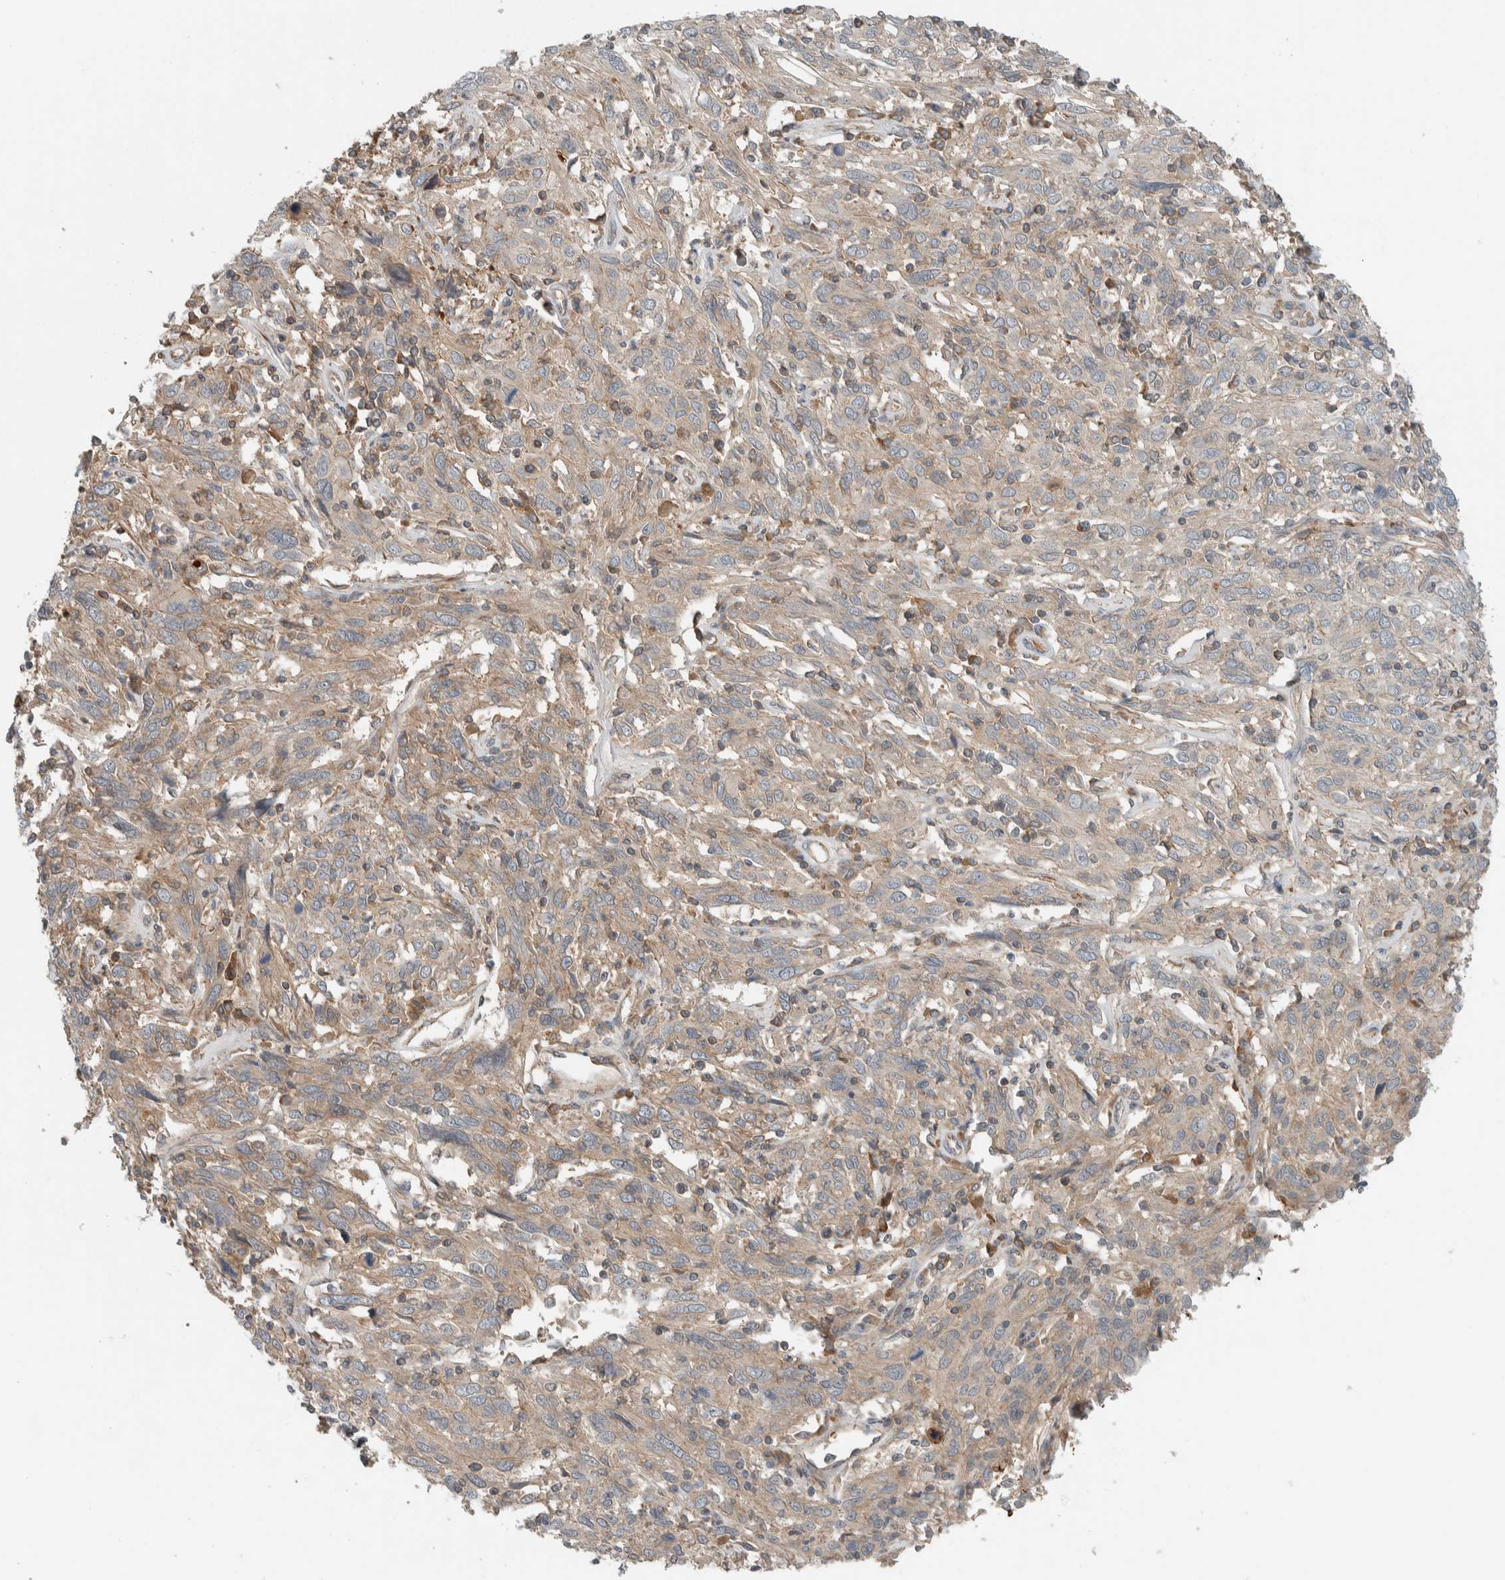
{"staining": {"intensity": "weak", "quantity": "25%-75%", "location": "cytoplasmic/membranous"}, "tissue": "cervical cancer", "cell_type": "Tumor cells", "image_type": "cancer", "snomed": [{"axis": "morphology", "description": "Squamous cell carcinoma, NOS"}, {"axis": "topography", "description": "Cervix"}], "caption": "A brown stain shows weak cytoplasmic/membranous staining of a protein in human cervical cancer tumor cells.", "gene": "ARMC7", "patient": {"sex": "female", "age": 46}}